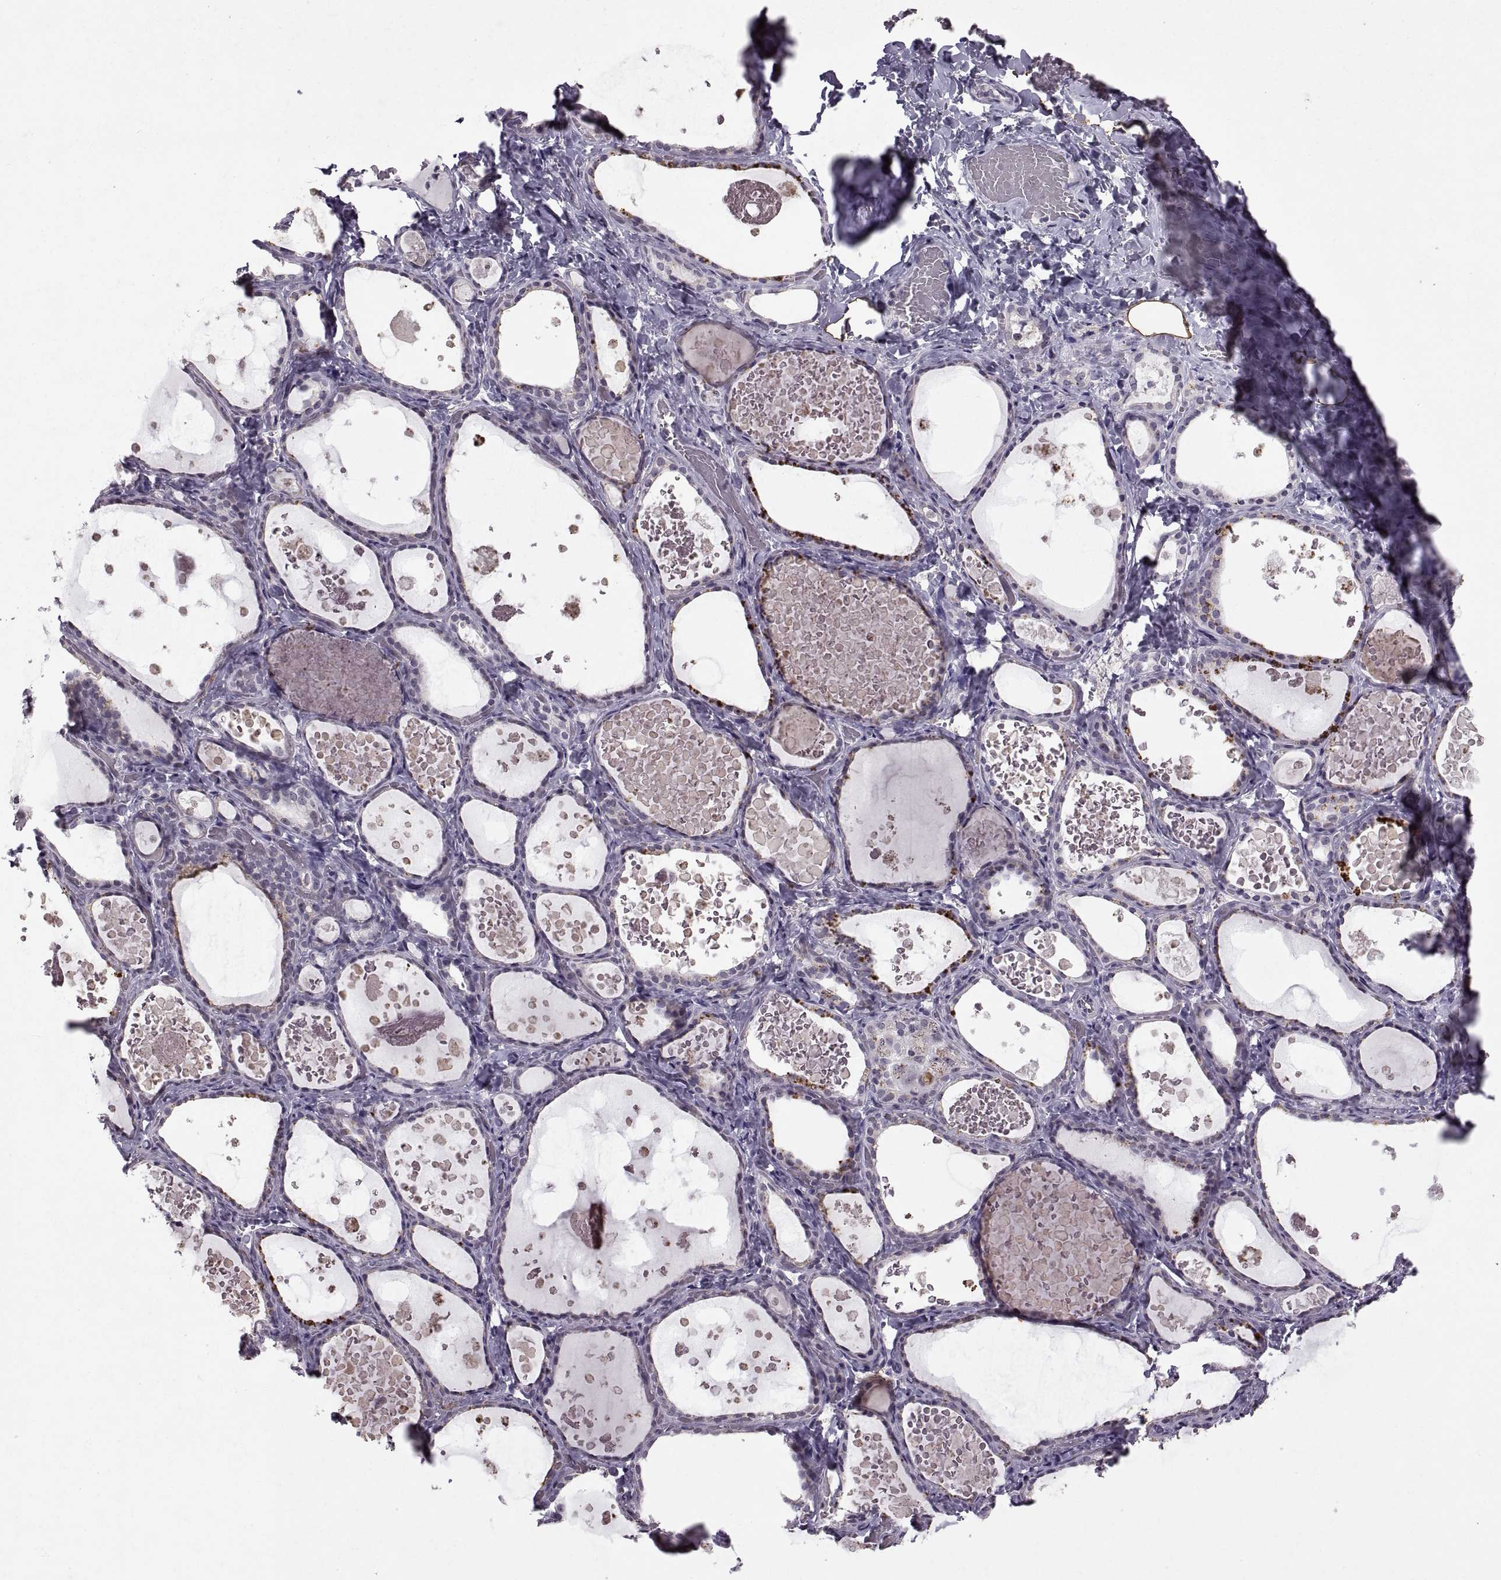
{"staining": {"intensity": "negative", "quantity": "none", "location": "none"}, "tissue": "thyroid gland", "cell_type": "Glandular cells", "image_type": "normal", "snomed": [{"axis": "morphology", "description": "Normal tissue, NOS"}, {"axis": "topography", "description": "Thyroid gland"}], "caption": "Immunohistochemical staining of normal thyroid gland shows no significant staining in glandular cells. (DAB (3,3'-diaminobenzidine) IHC, high magnification).", "gene": "SINHCAF", "patient": {"sex": "female", "age": 56}}